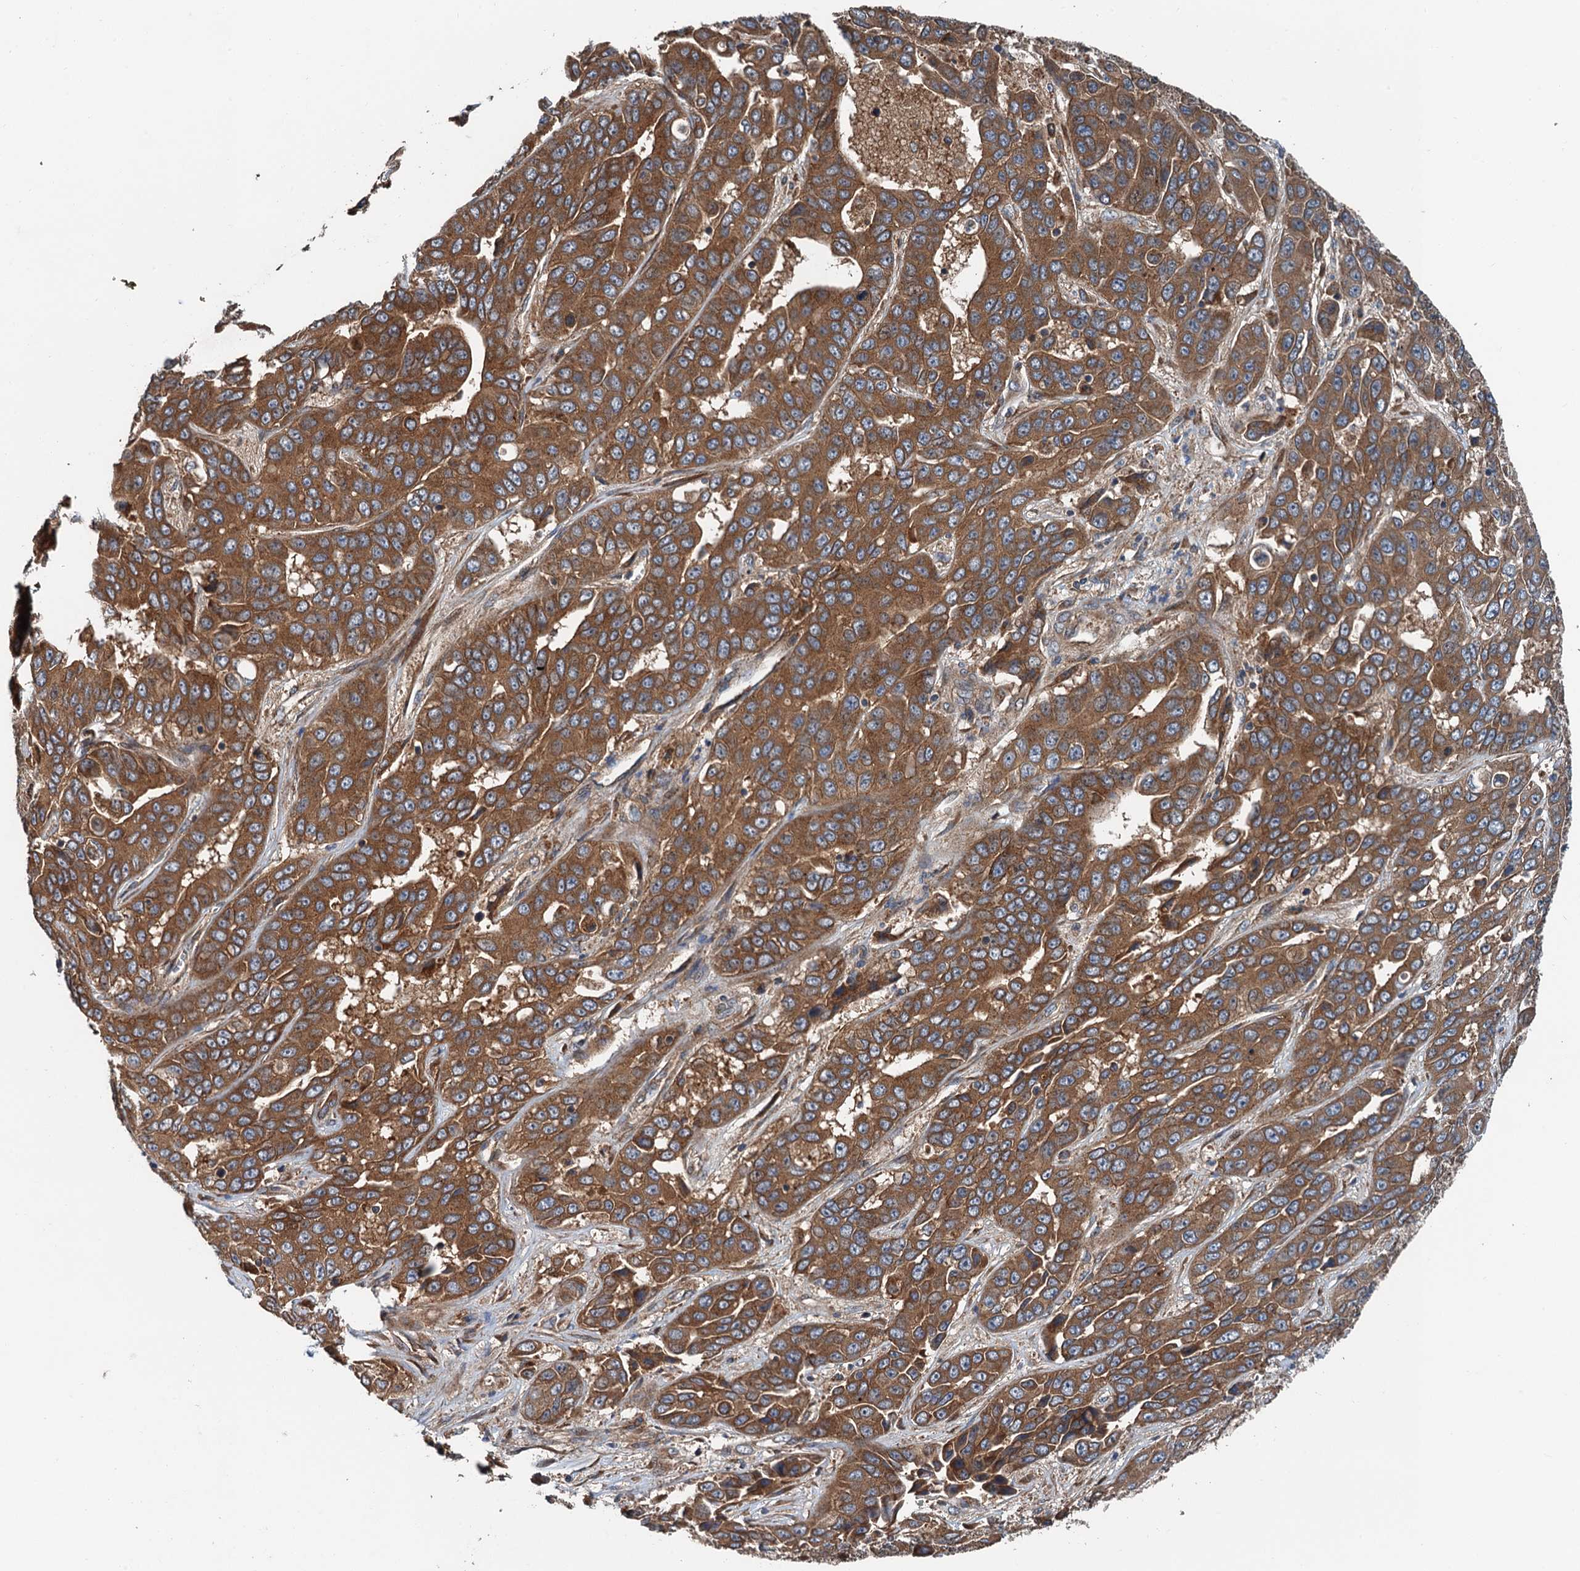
{"staining": {"intensity": "strong", "quantity": ">75%", "location": "cytoplasmic/membranous"}, "tissue": "liver cancer", "cell_type": "Tumor cells", "image_type": "cancer", "snomed": [{"axis": "morphology", "description": "Cholangiocarcinoma"}, {"axis": "topography", "description": "Liver"}], "caption": "The photomicrograph reveals a brown stain indicating the presence of a protein in the cytoplasmic/membranous of tumor cells in liver cancer (cholangiocarcinoma).", "gene": "COG3", "patient": {"sex": "female", "age": 52}}